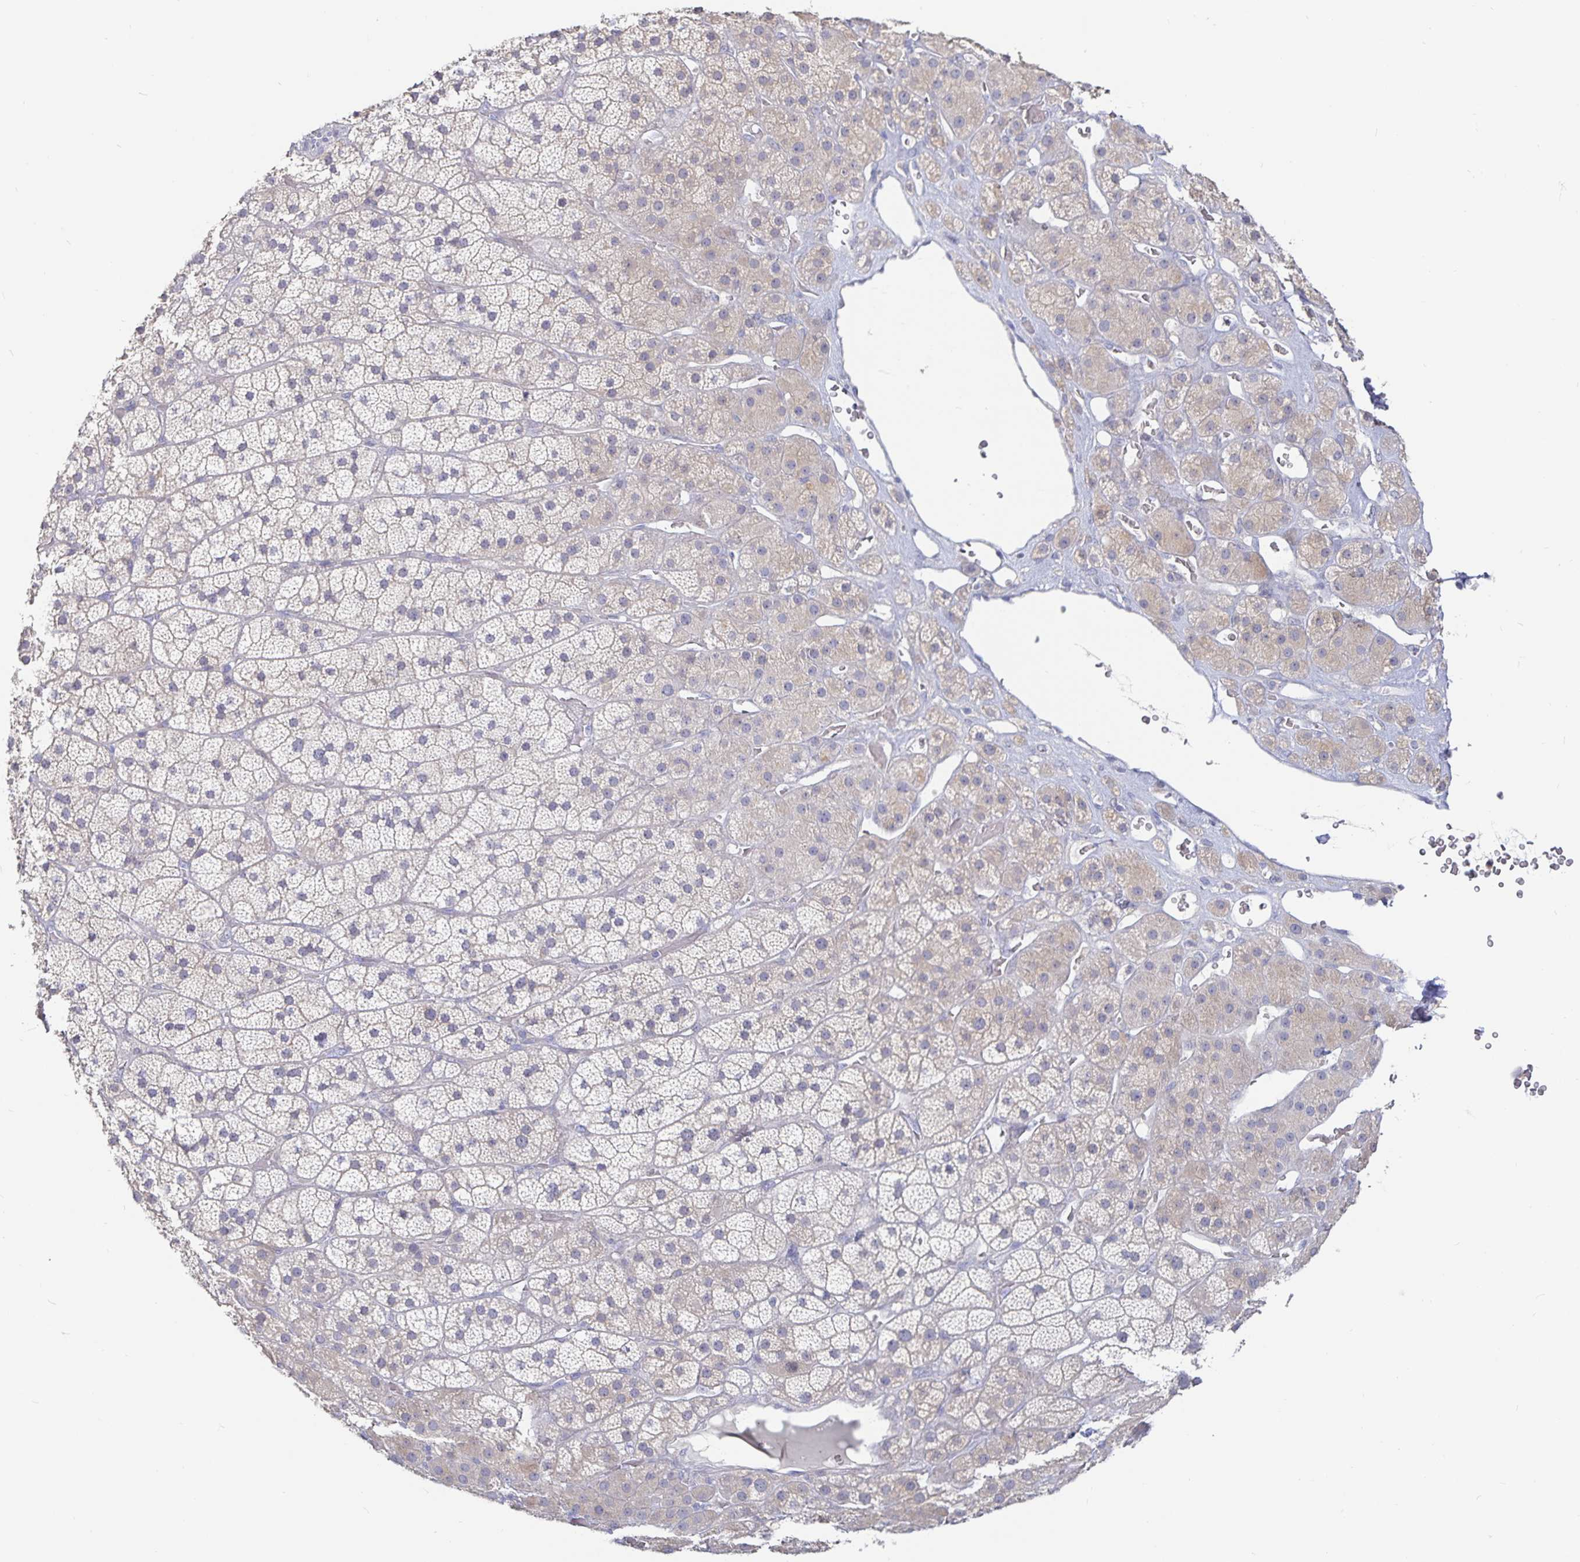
{"staining": {"intensity": "weak", "quantity": "<25%", "location": "cytoplasmic/membranous"}, "tissue": "adrenal gland", "cell_type": "Glandular cells", "image_type": "normal", "snomed": [{"axis": "morphology", "description": "Normal tissue, NOS"}, {"axis": "topography", "description": "Adrenal gland"}], "caption": "Glandular cells show no significant protein expression in unremarkable adrenal gland. (Brightfield microscopy of DAB immunohistochemistry (IHC) at high magnification).", "gene": "SPPL3", "patient": {"sex": "male", "age": 57}}